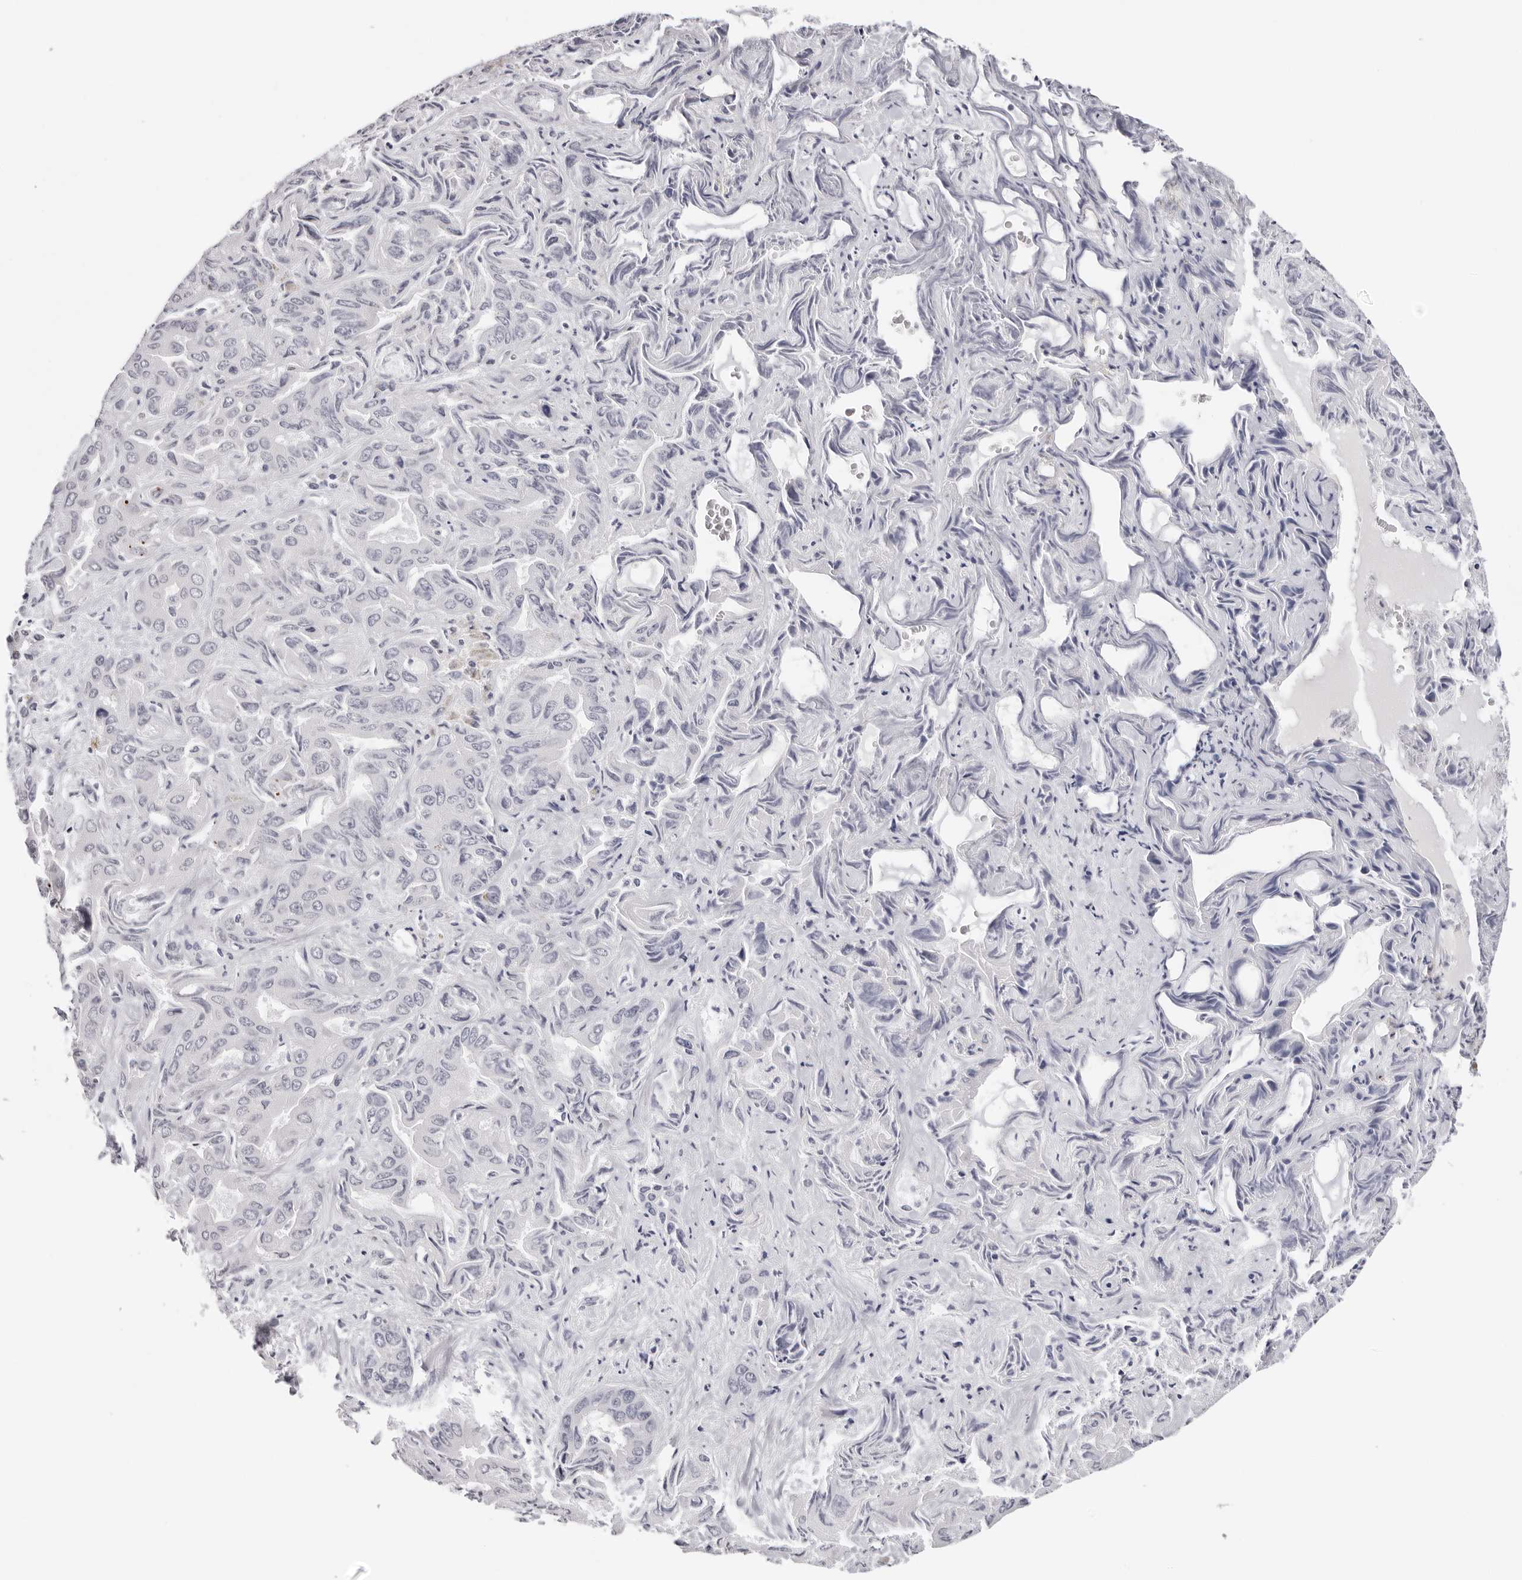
{"staining": {"intensity": "negative", "quantity": "none", "location": "none"}, "tissue": "liver cancer", "cell_type": "Tumor cells", "image_type": "cancer", "snomed": [{"axis": "morphology", "description": "Cholangiocarcinoma"}, {"axis": "topography", "description": "Liver"}], "caption": "Tumor cells are negative for protein expression in human cholangiocarcinoma (liver).", "gene": "PRUNE1", "patient": {"sex": "female", "age": 52}}